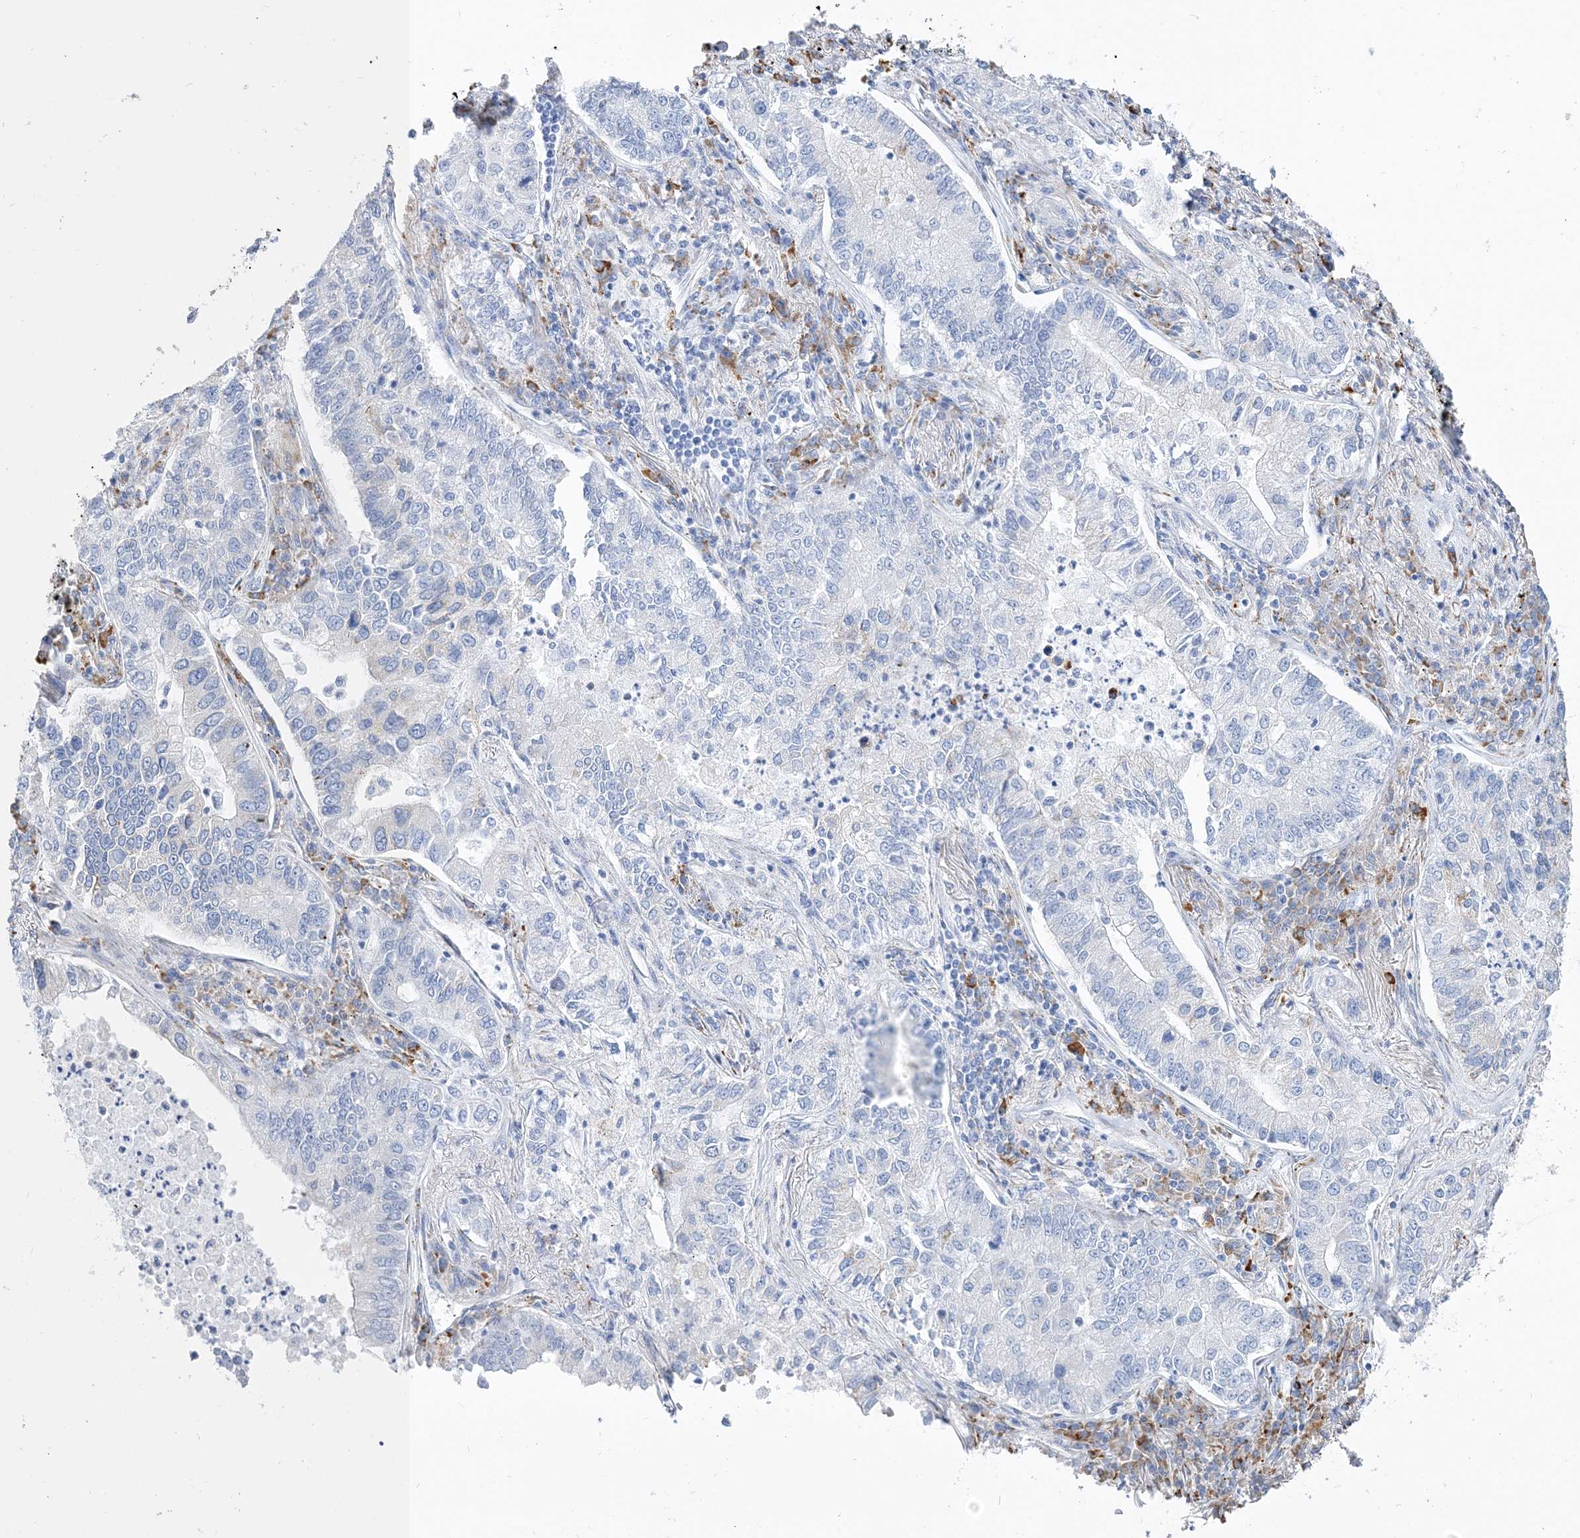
{"staining": {"intensity": "negative", "quantity": "none", "location": "none"}, "tissue": "lung cancer", "cell_type": "Tumor cells", "image_type": "cancer", "snomed": [{"axis": "morphology", "description": "Adenocarcinoma, NOS"}, {"axis": "topography", "description": "Lung"}], "caption": "A photomicrograph of lung adenocarcinoma stained for a protein exhibits no brown staining in tumor cells.", "gene": "TSPYL6", "patient": {"sex": "male", "age": 49}}